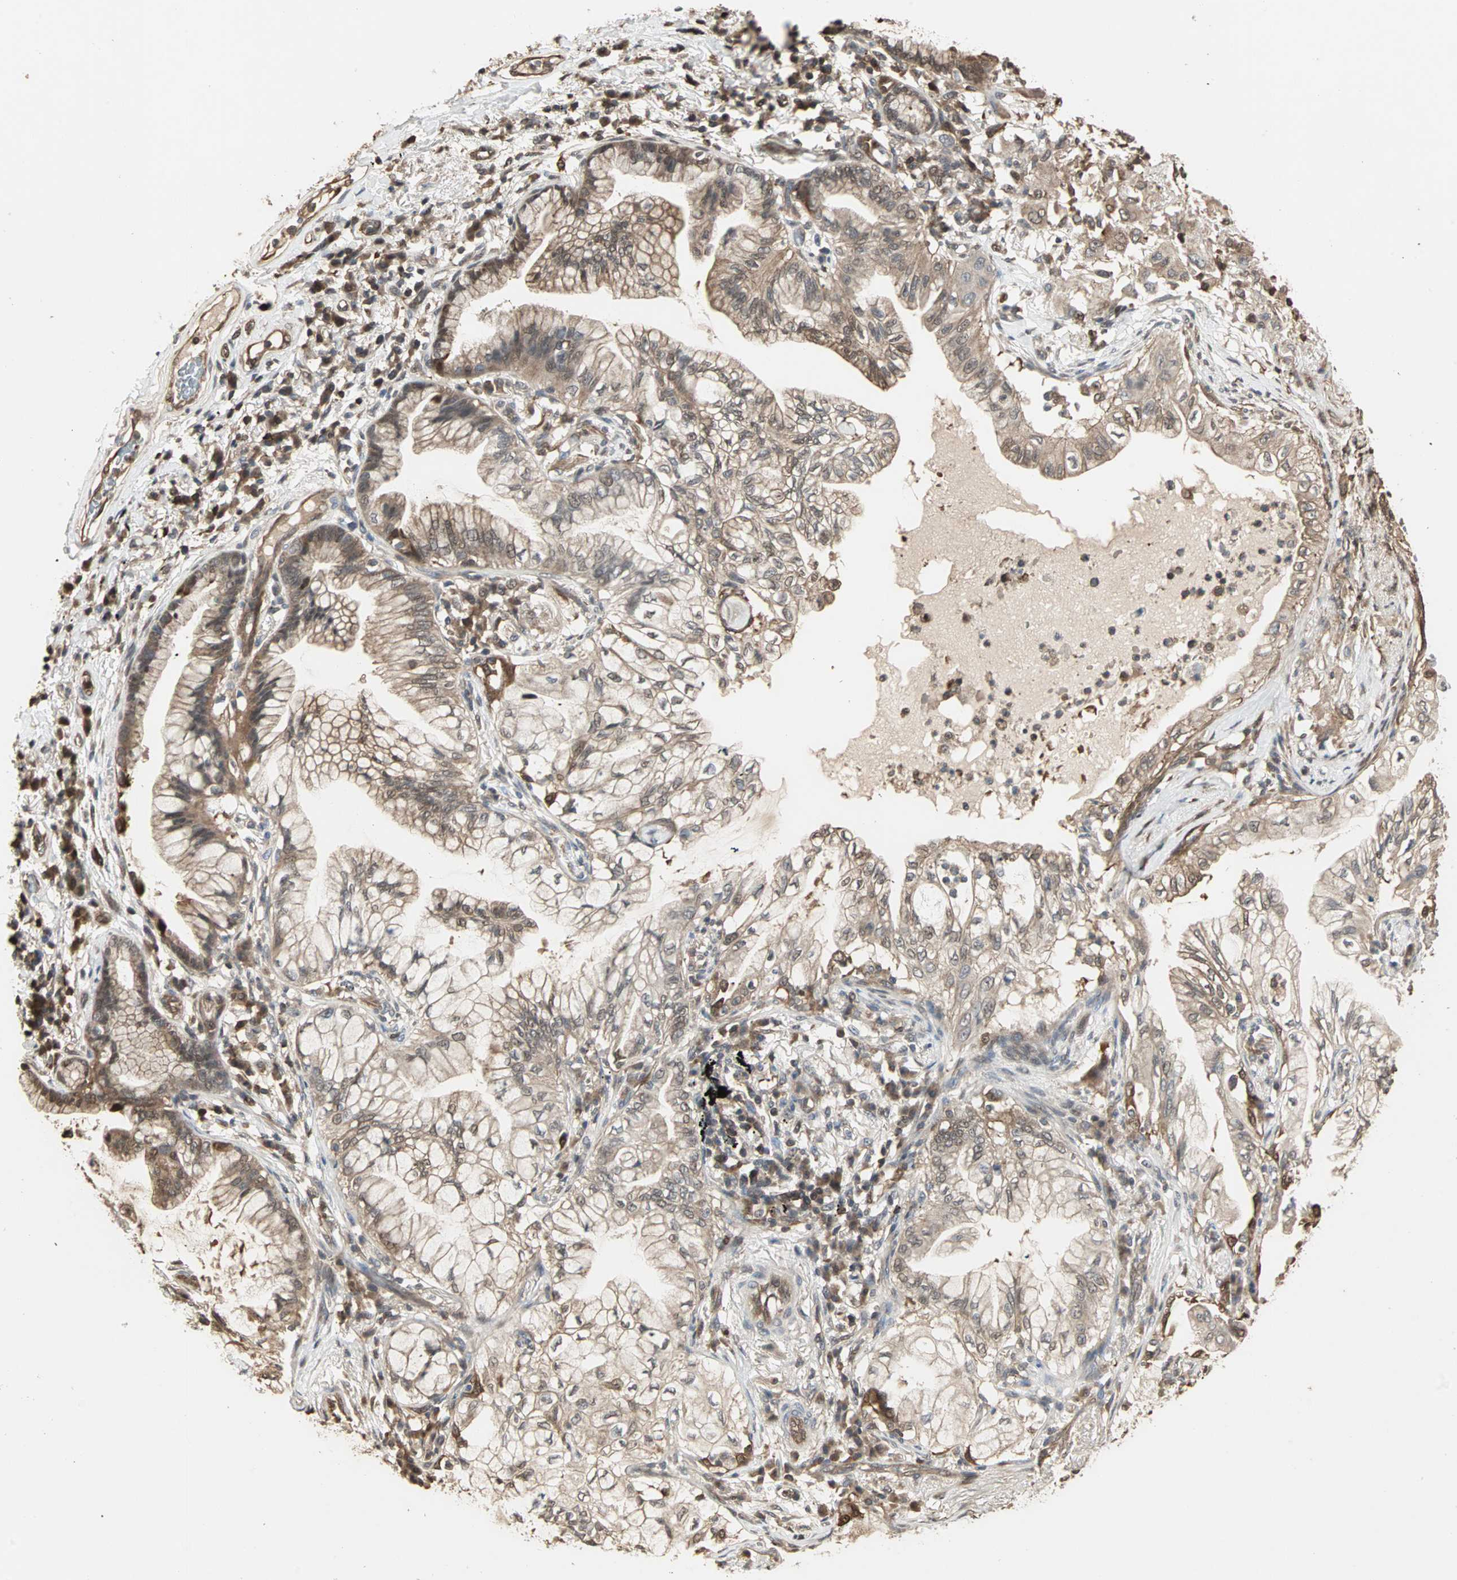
{"staining": {"intensity": "moderate", "quantity": ">75%", "location": "cytoplasmic/membranous"}, "tissue": "lung cancer", "cell_type": "Tumor cells", "image_type": "cancer", "snomed": [{"axis": "morphology", "description": "Adenocarcinoma, NOS"}, {"axis": "topography", "description": "Lung"}], "caption": "Lung cancer stained with IHC demonstrates moderate cytoplasmic/membranous positivity in approximately >75% of tumor cells. (DAB (3,3'-diaminobenzidine) IHC, brown staining for protein, blue staining for nuclei).", "gene": "DRG2", "patient": {"sex": "female", "age": 70}}